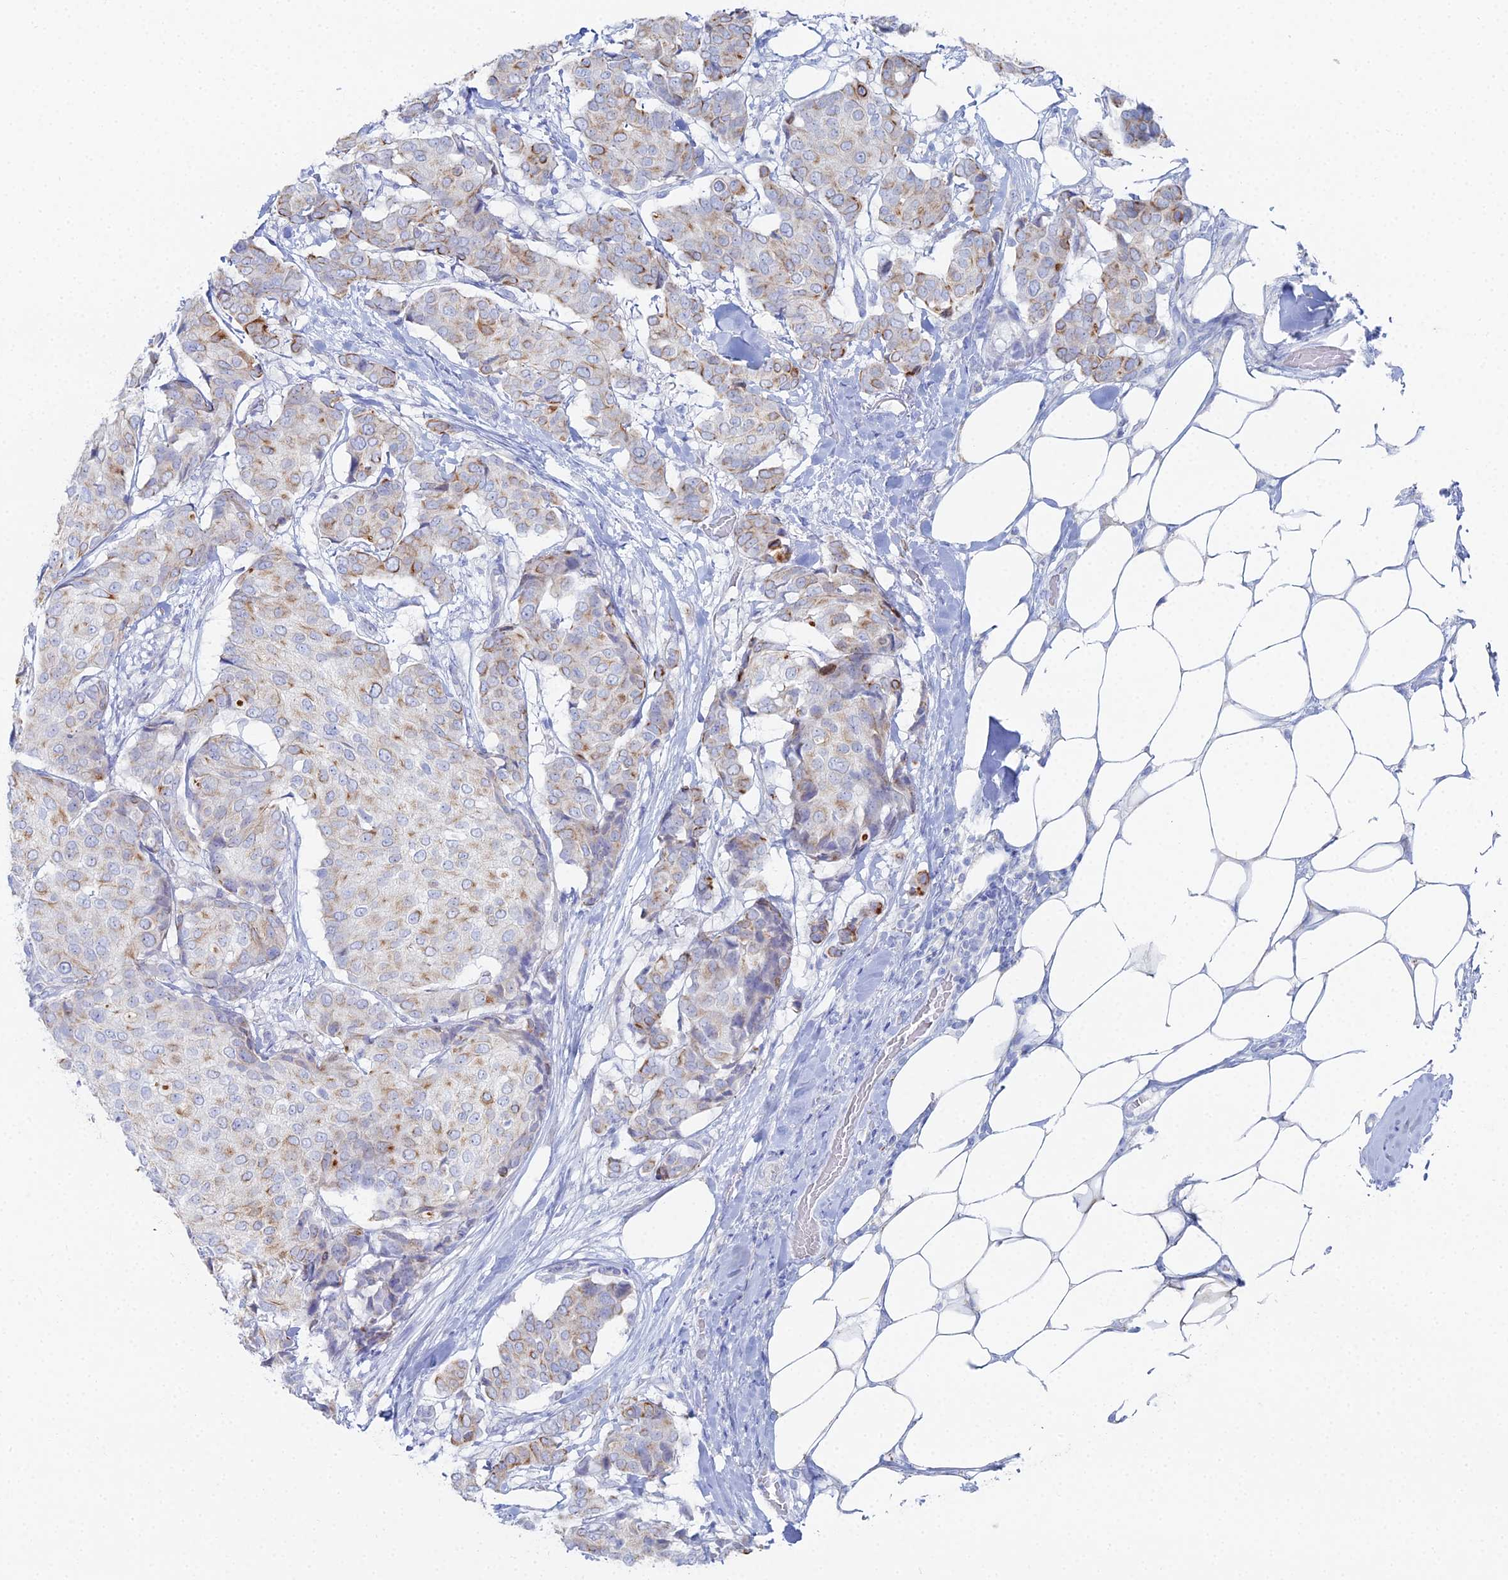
{"staining": {"intensity": "moderate", "quantity": "25%-75%", "location": "cytoplasmic/membranous"}, "tissue": "breast cancer", "cell_type": "Tumor cells", "image_type": "cancer", "snomed": [{"axis": "morphology", "description": "Duct carcinoma"}, {"axis": "topography", "description": "Breast"}], "caption": "Moderate cytoplasmic/membranous positivity for a protein is appreciated in about 25%-75% of tumor cells of breast invasive ductal carcinoma using immunohistochemistry (IHC).", "gene": "DHX34", "patient": {"sex": "female", "age": 75}}